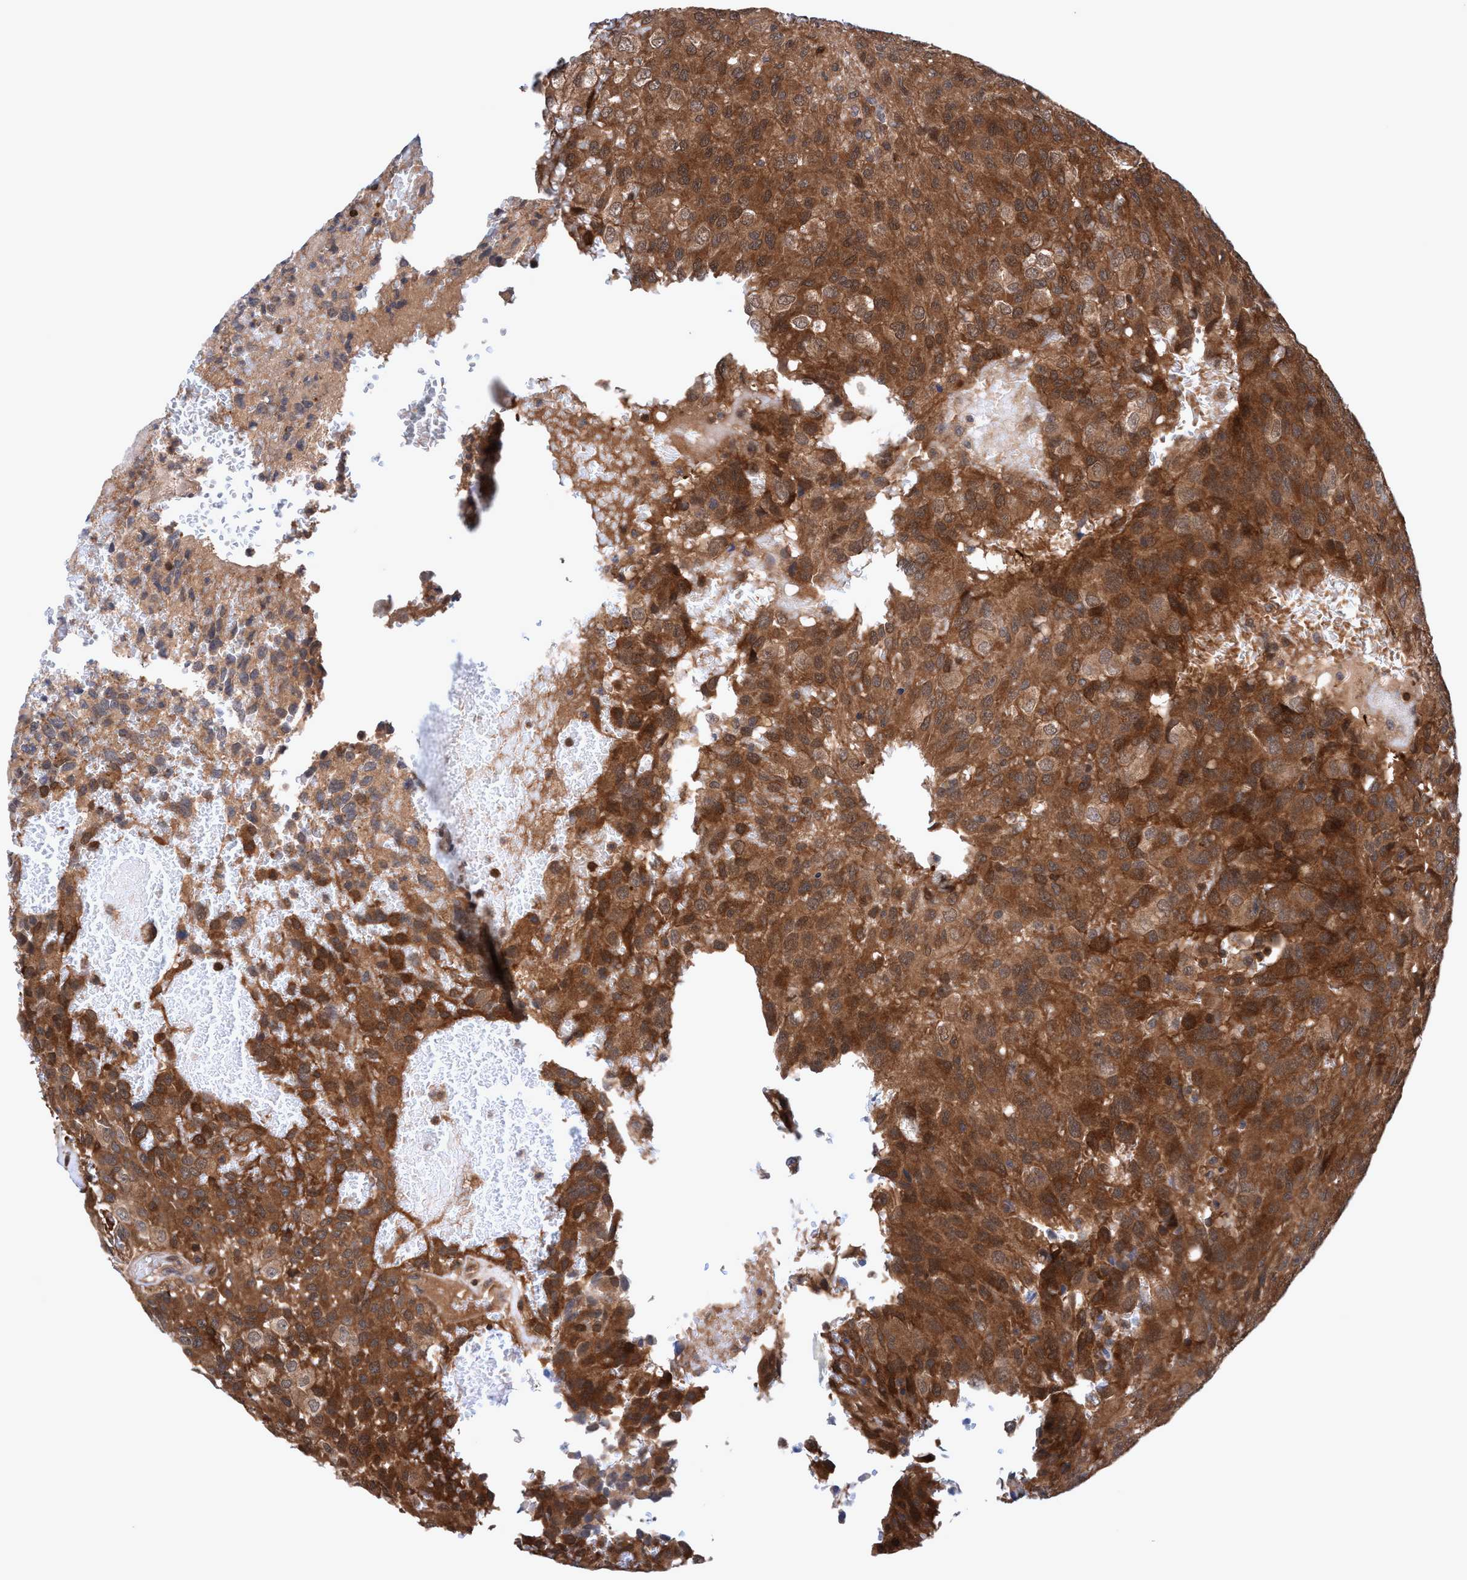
{"staining": {"intensity": "moderate", "quantity": ">75%", "location": "cytoplasmic/membranous"}, "tissue": "glioma", "cell_type": "Tumor cells", "image_type": "cancer", "snomed": [{"axis": "morphology", "description": "Glioma, malignant, High grade"}, {"axis": "topography", "description": "Brain"}], "caption": "Glioma stained with immunohistochemistry displays moderate cytoplasmic/membranous staining in about >75% of tumor cells. The protein is shown in brown color, while the nuclei are stained blue.", "gene": "GLOD4", "patient": {"sex": "male", "age": 32}}